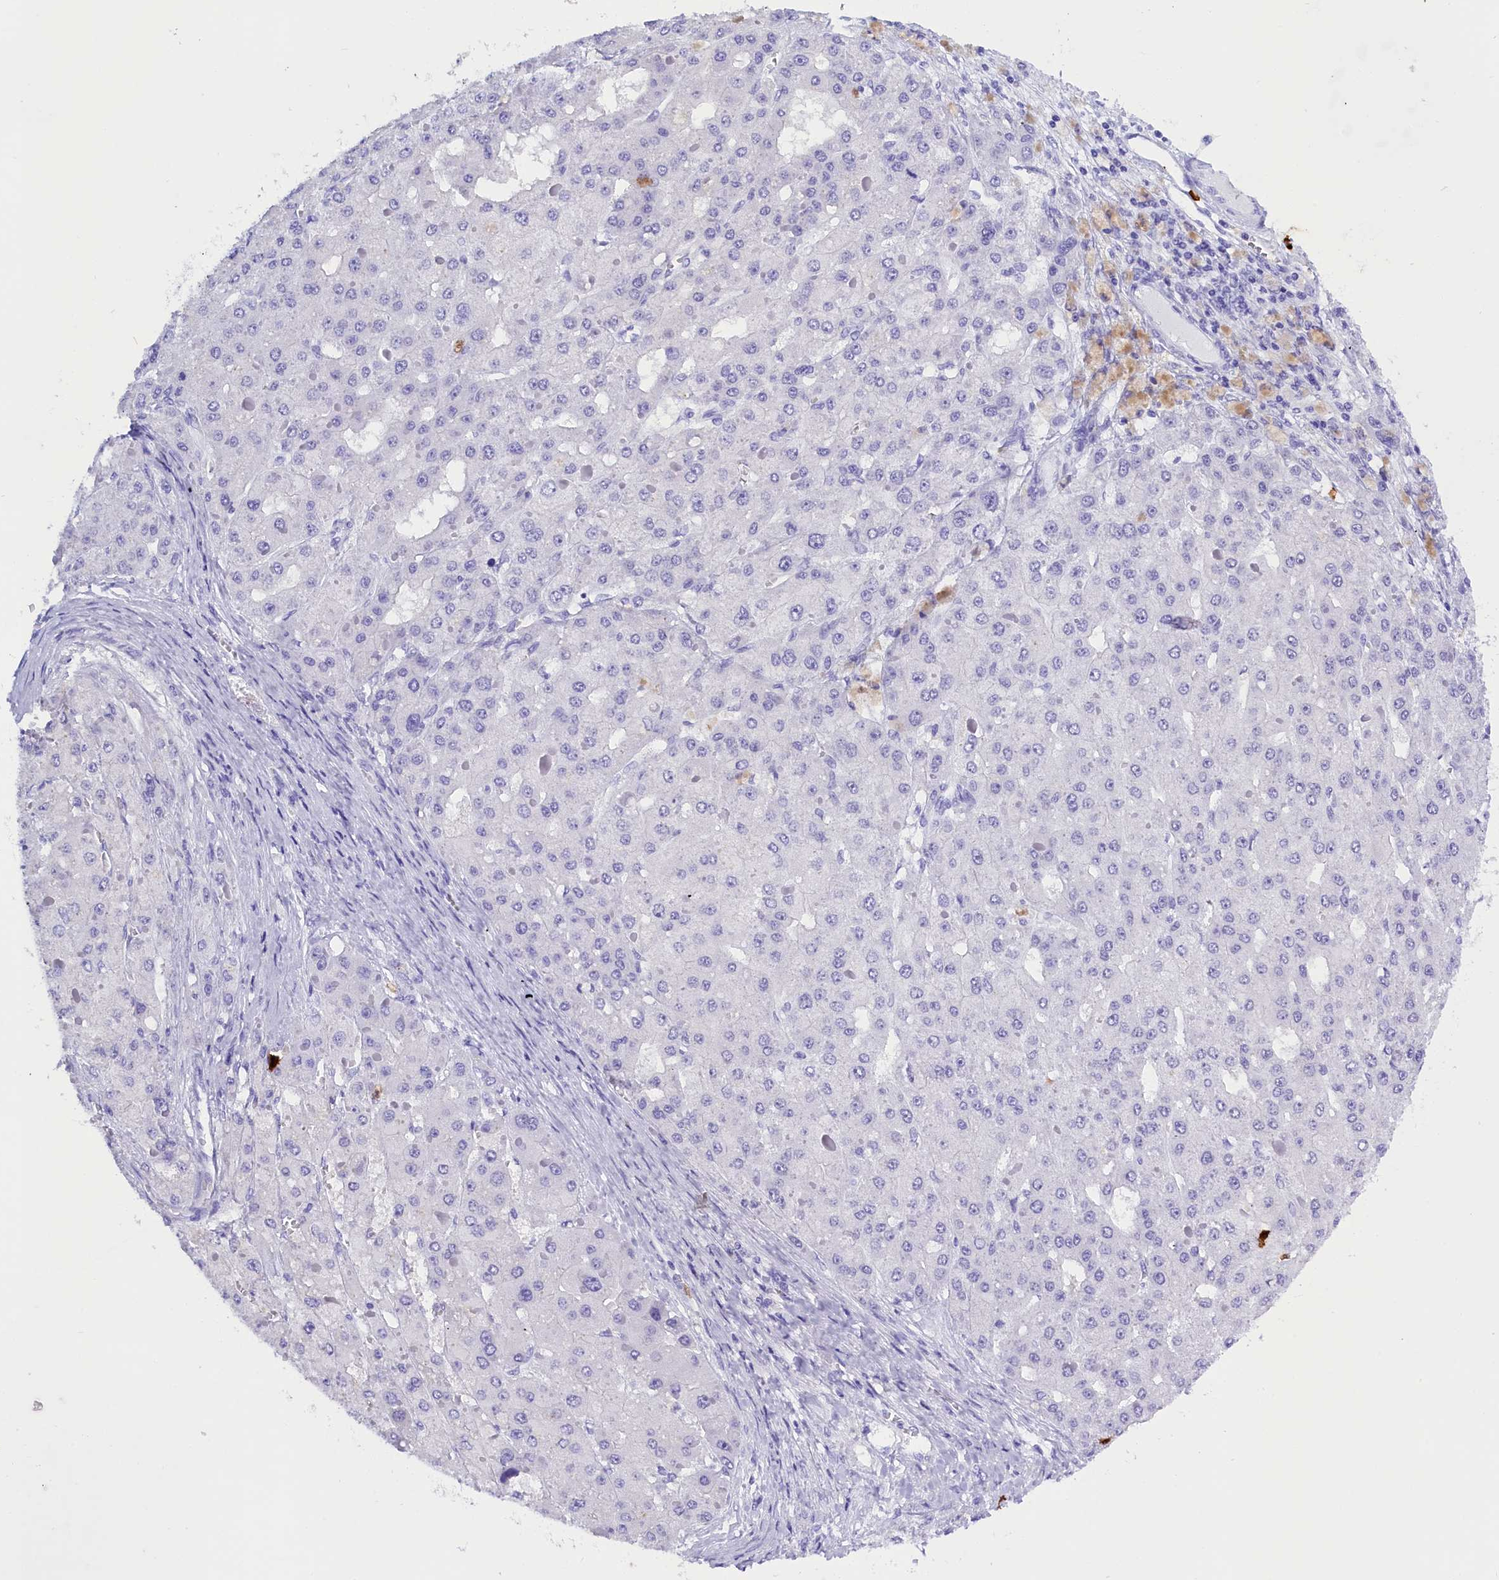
{"staining": {"intensity": "negative", "quantity": "none", "location": "none"}, "tissue": "liver cancer", "cell_type": "Tumor cells", "image_type": "cancer", "snomed": [{"axis": "morphology", "description": "Carcinoma, Hepatocellular, NOS"}, {"axis": "topography", "description": "Liver"}], "caption": "This is a image of immunohistochemistry staining of hepatocellular carcinoma (liver), which shows no expression in tumor cells.", "gene": "CLC", "patient": {"sex": "female", "age": 73}}